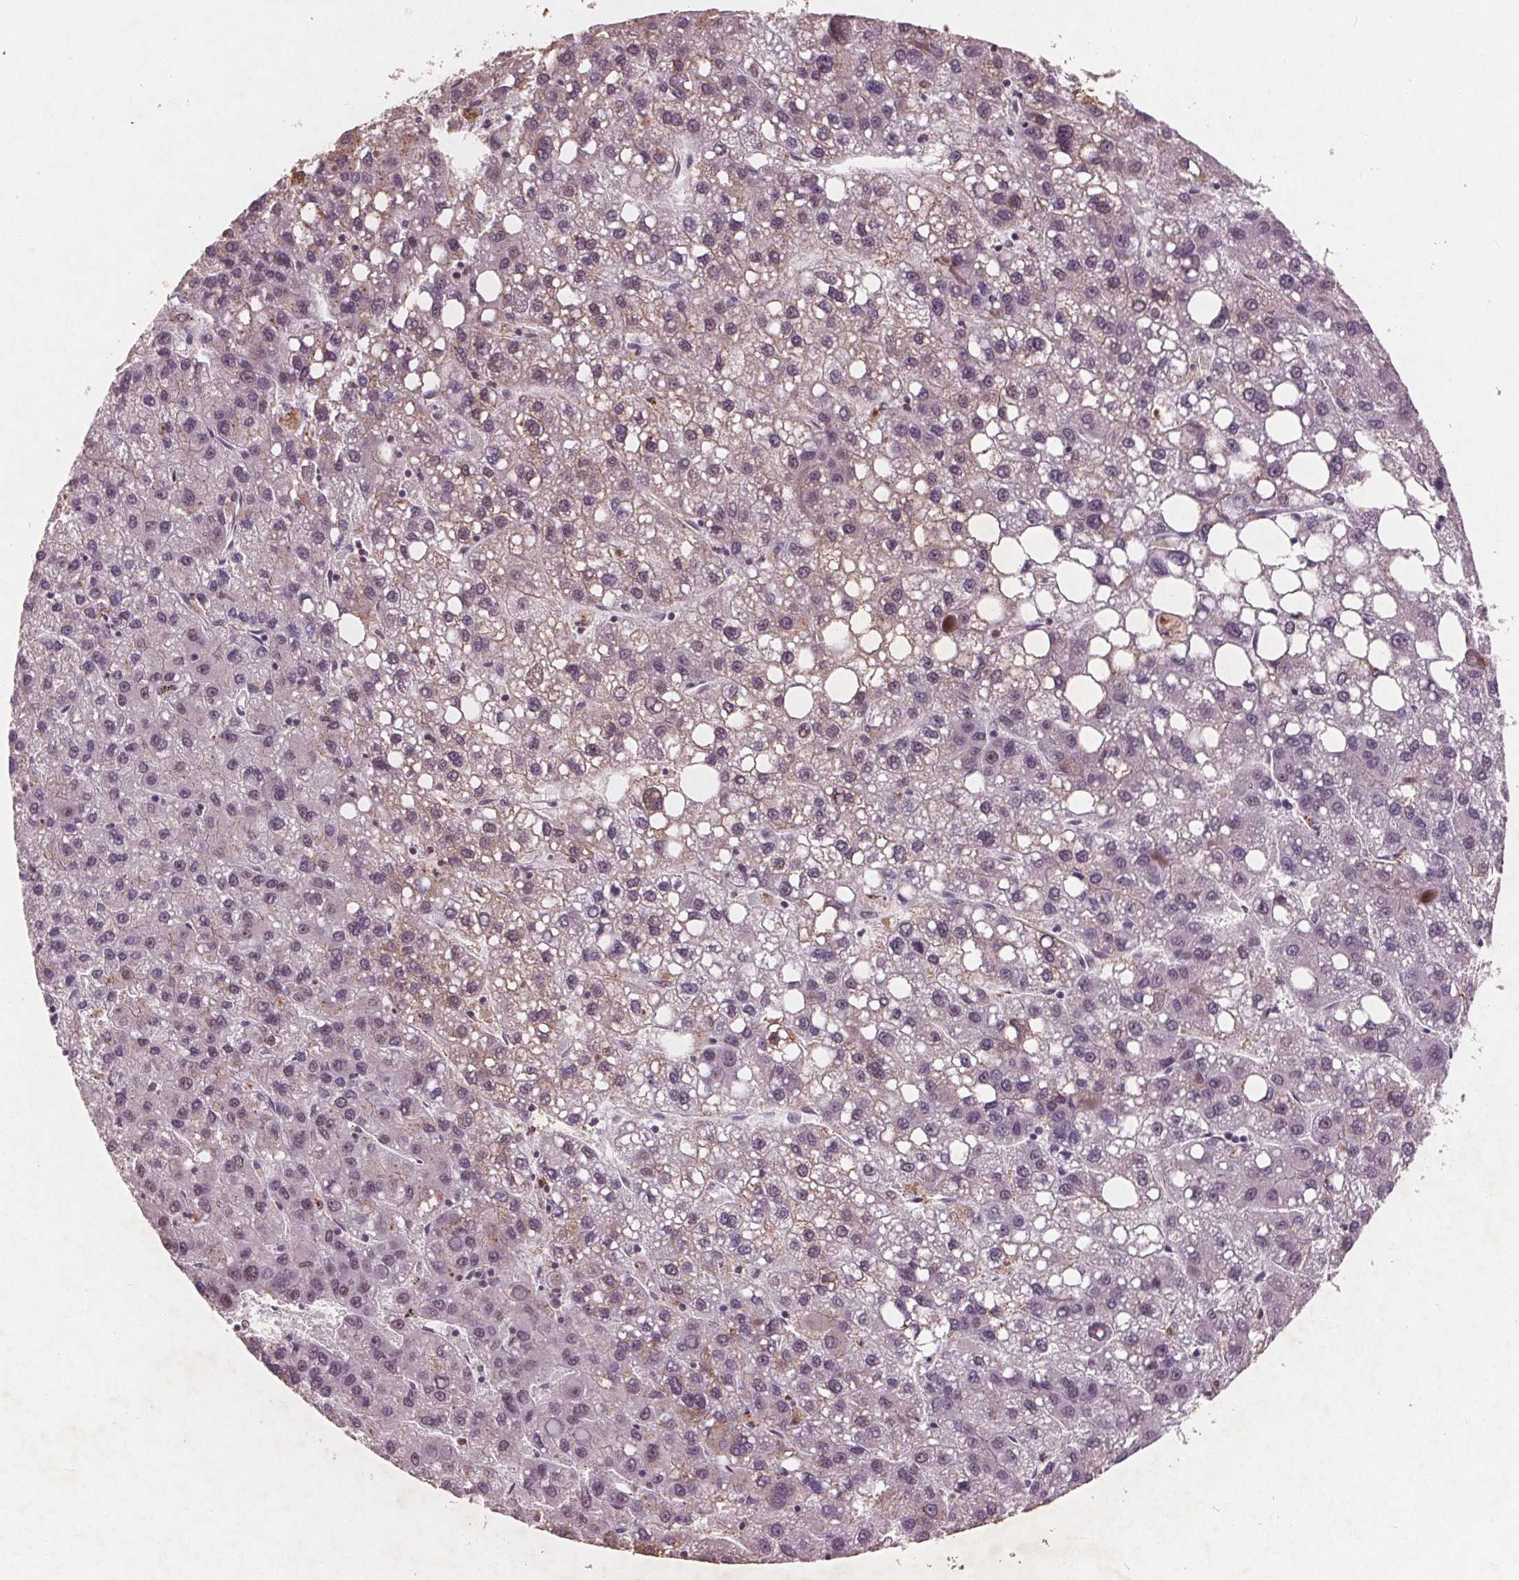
{"staining": {"intensity": "negative", "quantity": "none", "location": "none"}, "tissue": "liver cancer", "cell_type": "Tumor cells", "image_type": "cancer", "snomed": [{"axis": "morphology", "description": "Carcinoma, Hepatocellular, NOS"}, {"axis": "topography", "description": "Liver"}], "caption": "Tumor cells are negative for protein expression in human liver cancer.", "gene": "RPS6KA2", "patient": {"sex": "female", "age": 82}}